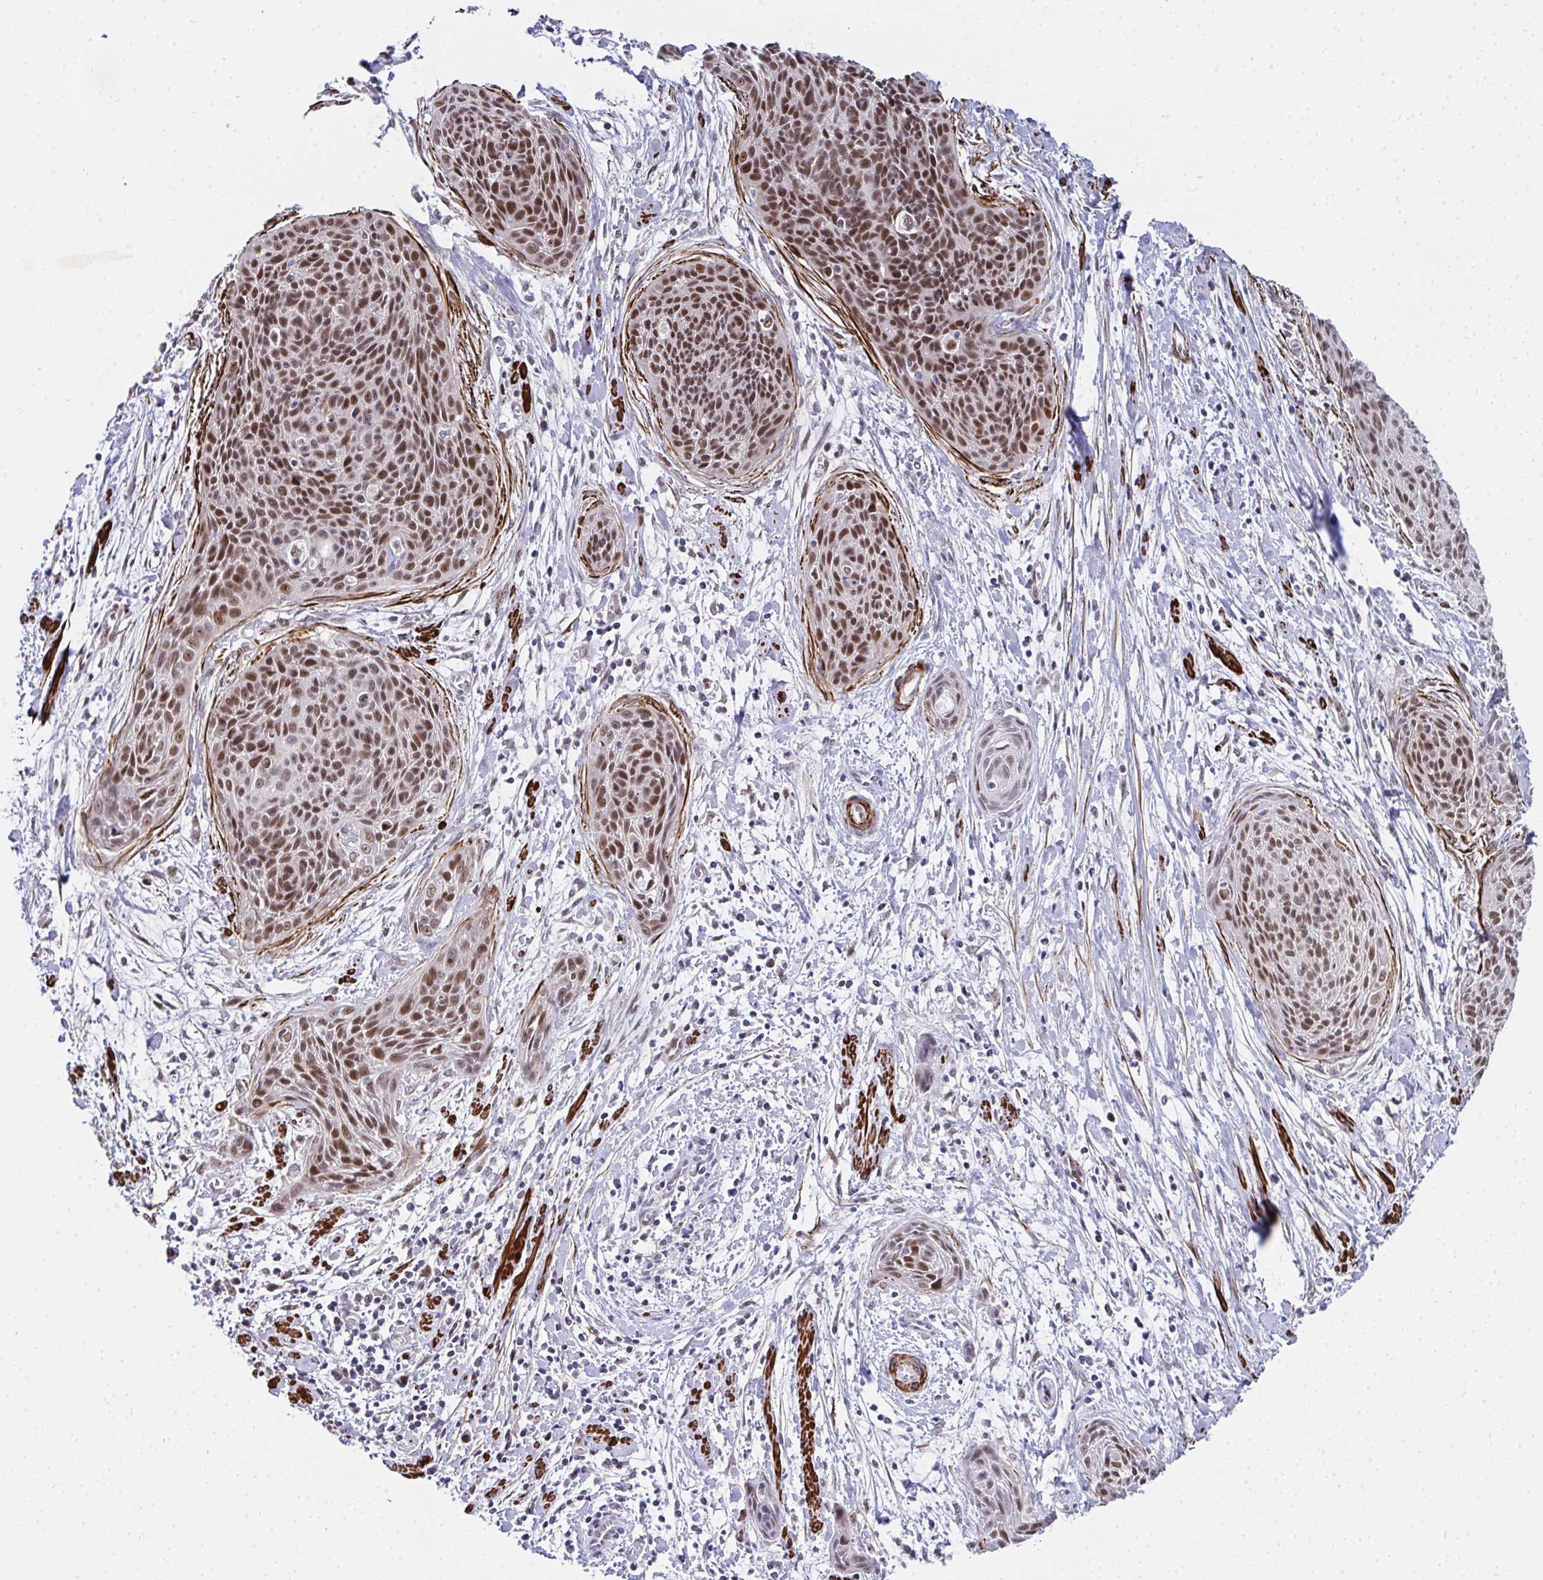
{"staining": {"intensity": "moderate", "quantity": ">75%", "location": "nuclear"}, "tissue": "cervical cancer", "cell_type": "Tumor cells", "image_type": "cancer", "snomed": [{"axis": "morphology", "description": "Squamous cell carcinoma, NOS"}, {"axis": "topography", "description": "Cervix"}], "caption": "IHC of cervical cancer reveals medium levels of moderate nuclear expression in about >75% of tumor cells.", "gene": "GINS2", "patient": {"sex": "female", "age": 55}}